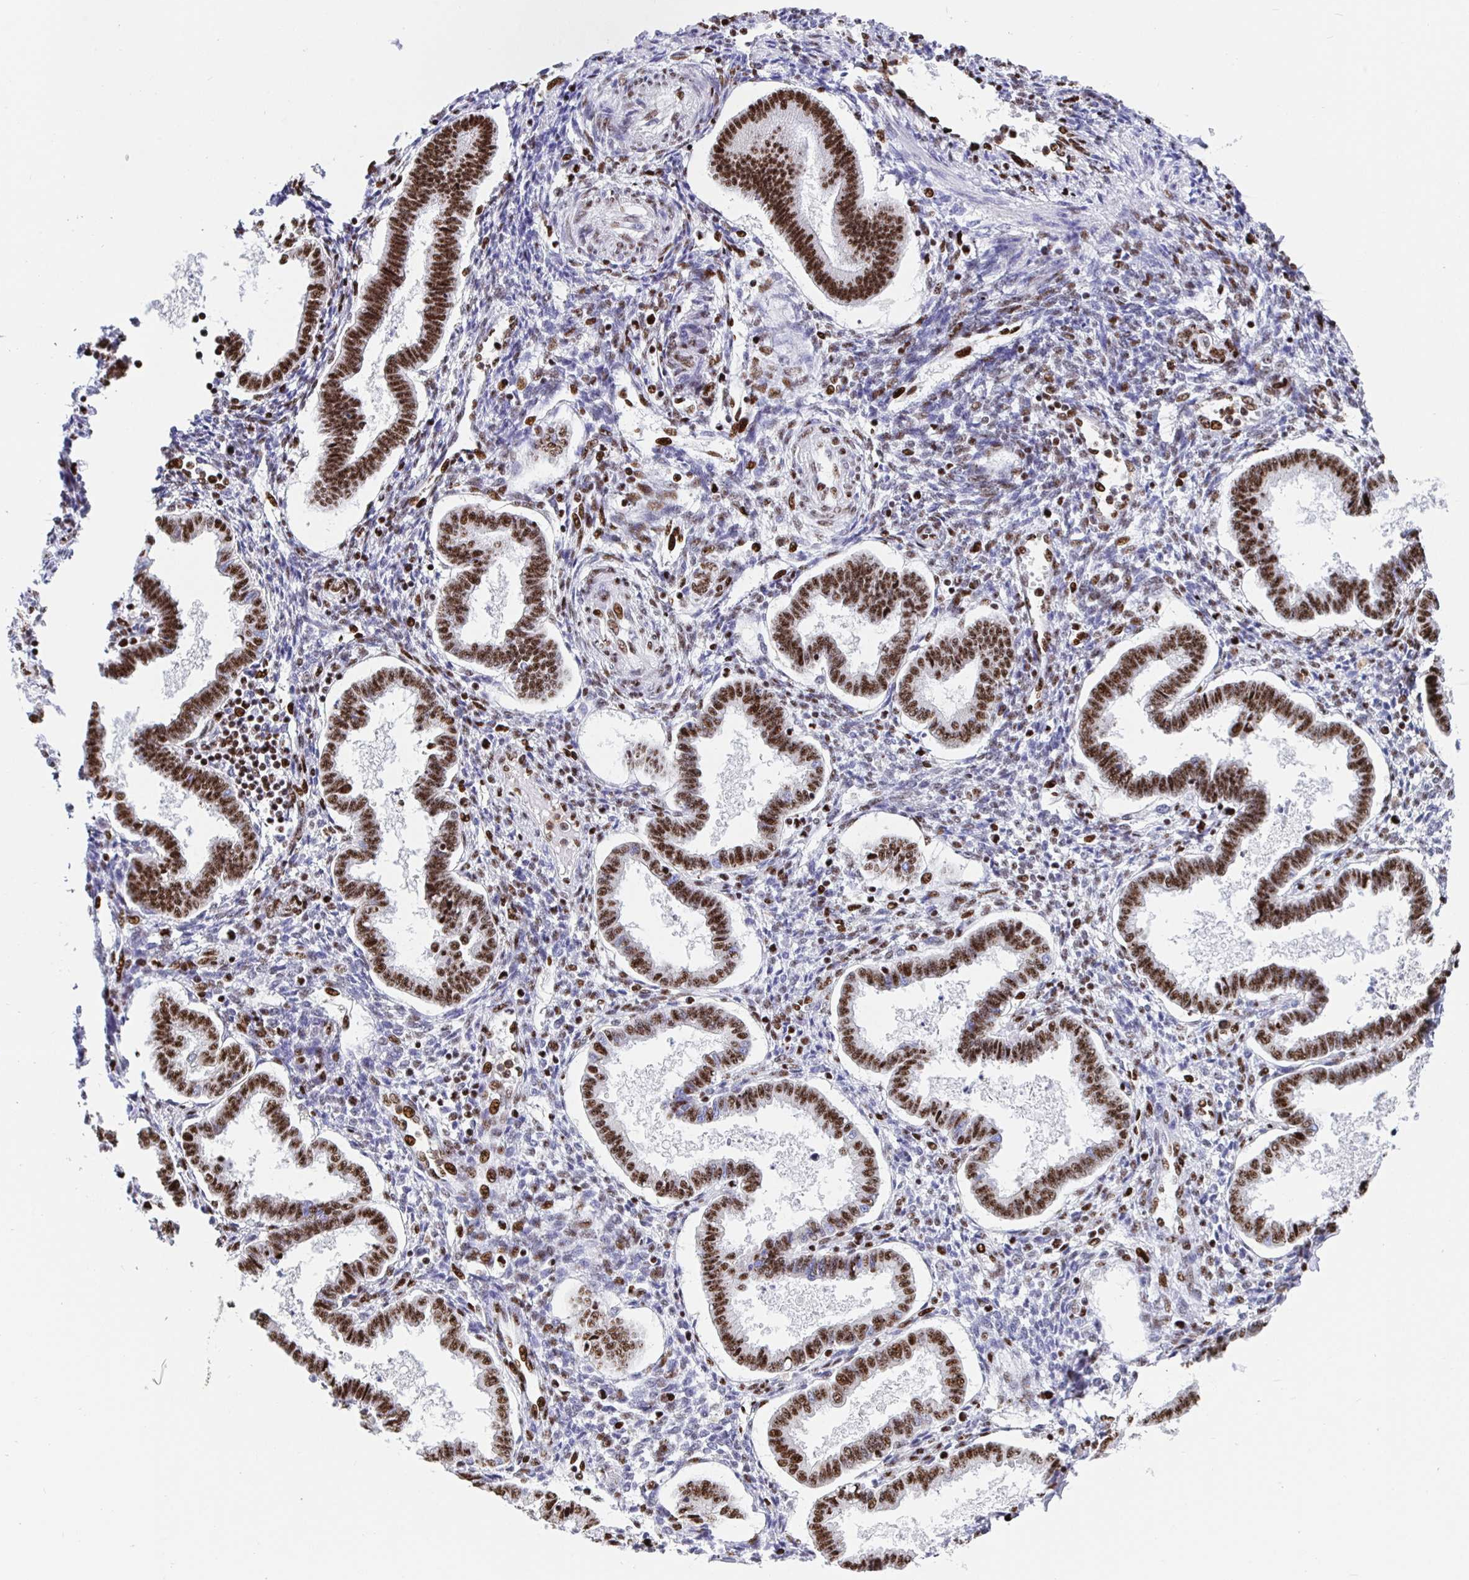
{"staining": {"intensity": "moderate", "quantity": "<25%", "location": "nuclear"}, "tissue": "endometrium", "cell_type": "Cells in endometrial stroma", "image_type": "normal", "snomed": [{"axis": "morphology", "description": "Normal tissue, NOS"}, {"axis": "topography", "description": "Endometrium"}], "caption": "The micrograph exhibits immunohistochemical staining of normal endometrium. There is moderate nuclear staining is appreciated in approximately <25% of cells in endometrial stroma. Using DAB (brown) and hematoxylin (blue) stains, captured at high magnification using brightfield microscopy.", "gene": "SETD5", "patient": {"sex": "female", "age": 24}}